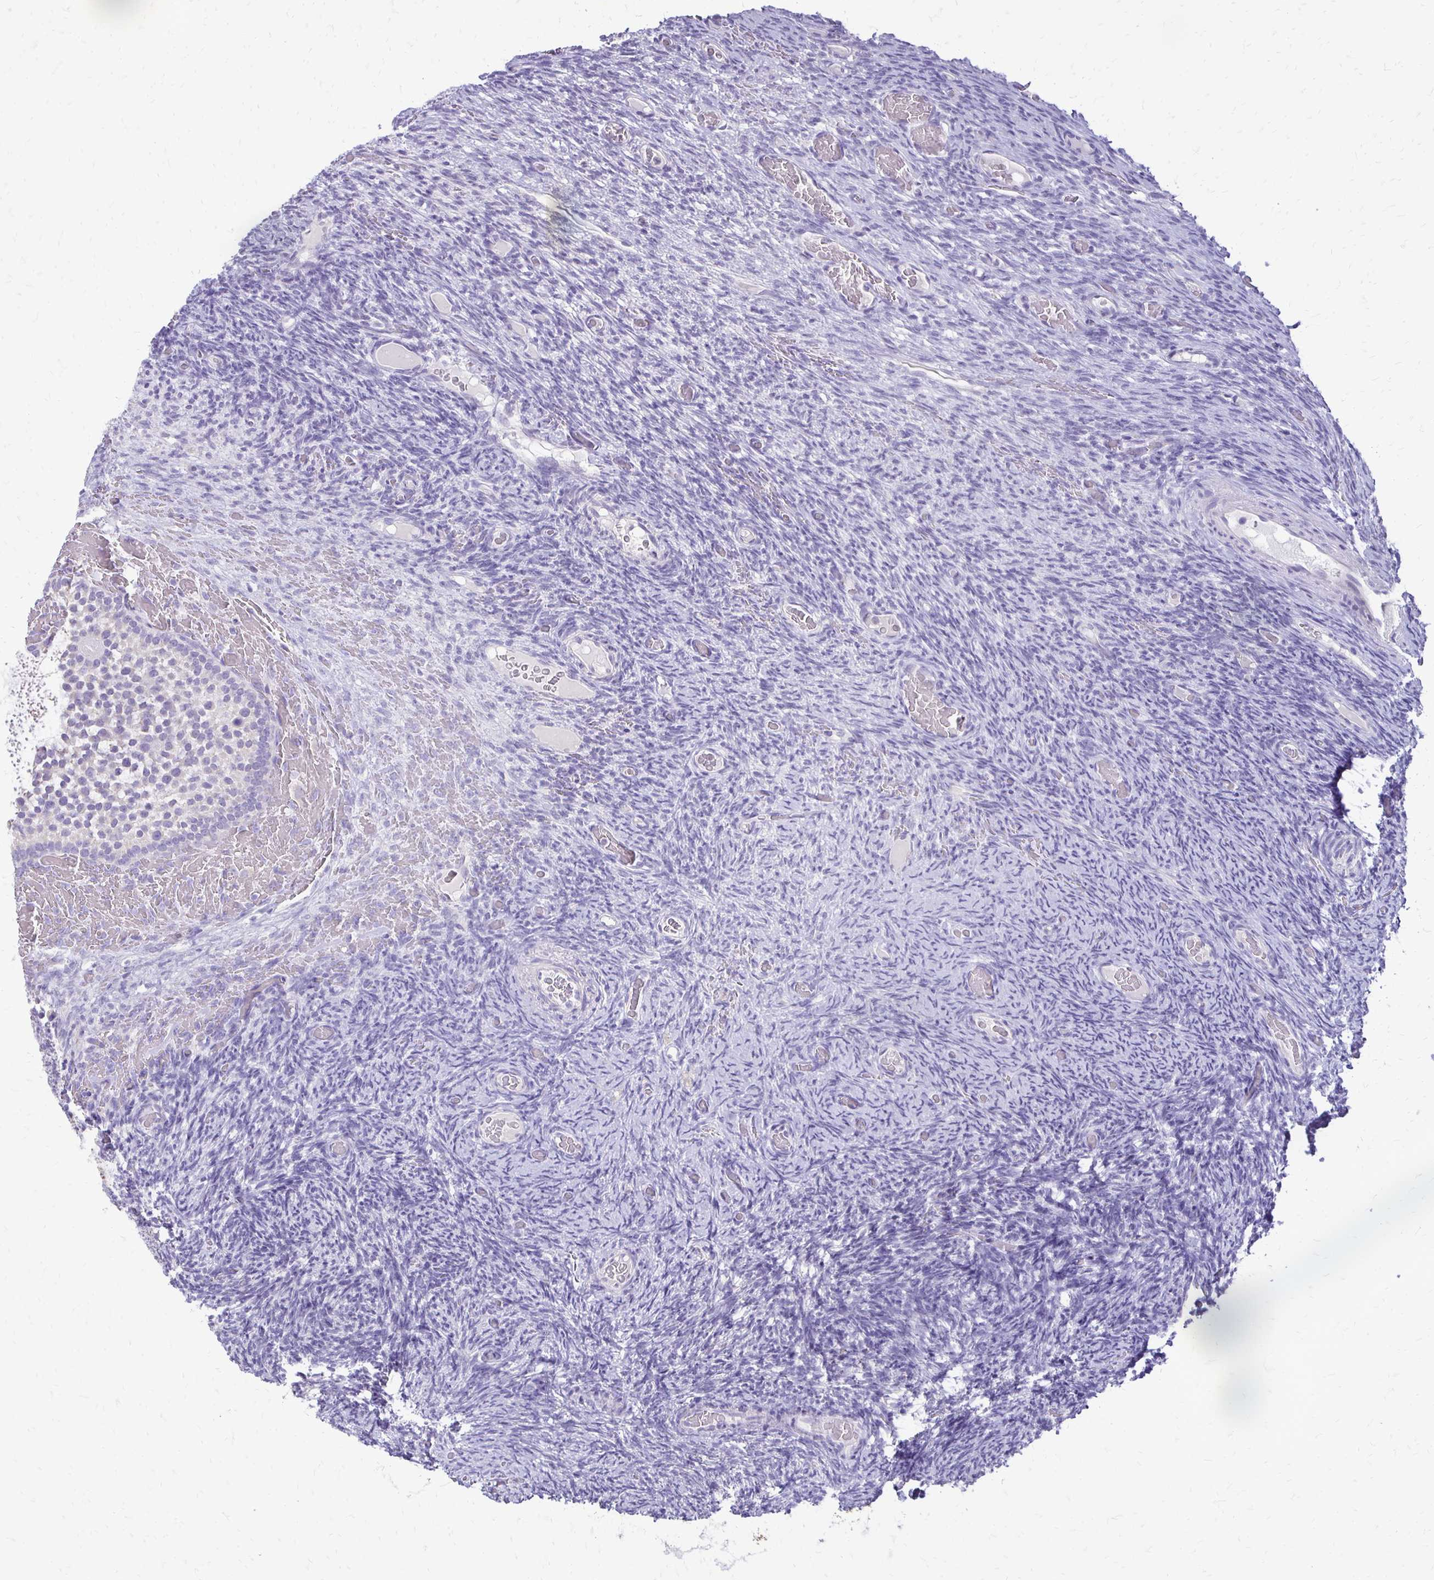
{"staining": {"intensity": "negative", "quantity": "none", "location": "none"}, "tissue": "ovary", "cell_type": "Follicle cells", "image_type": "normal", "snomed": [{"axis": "morphology", "description": "Normal tissue, NOS"}, {"axis": "topography", "description": "Ovary"}], "caption": "Image shows no significant protein expression in follicle cells of unremarkable ovary.", "gene": "ALPG", "patient": {"sex": "female", "age": 34}}